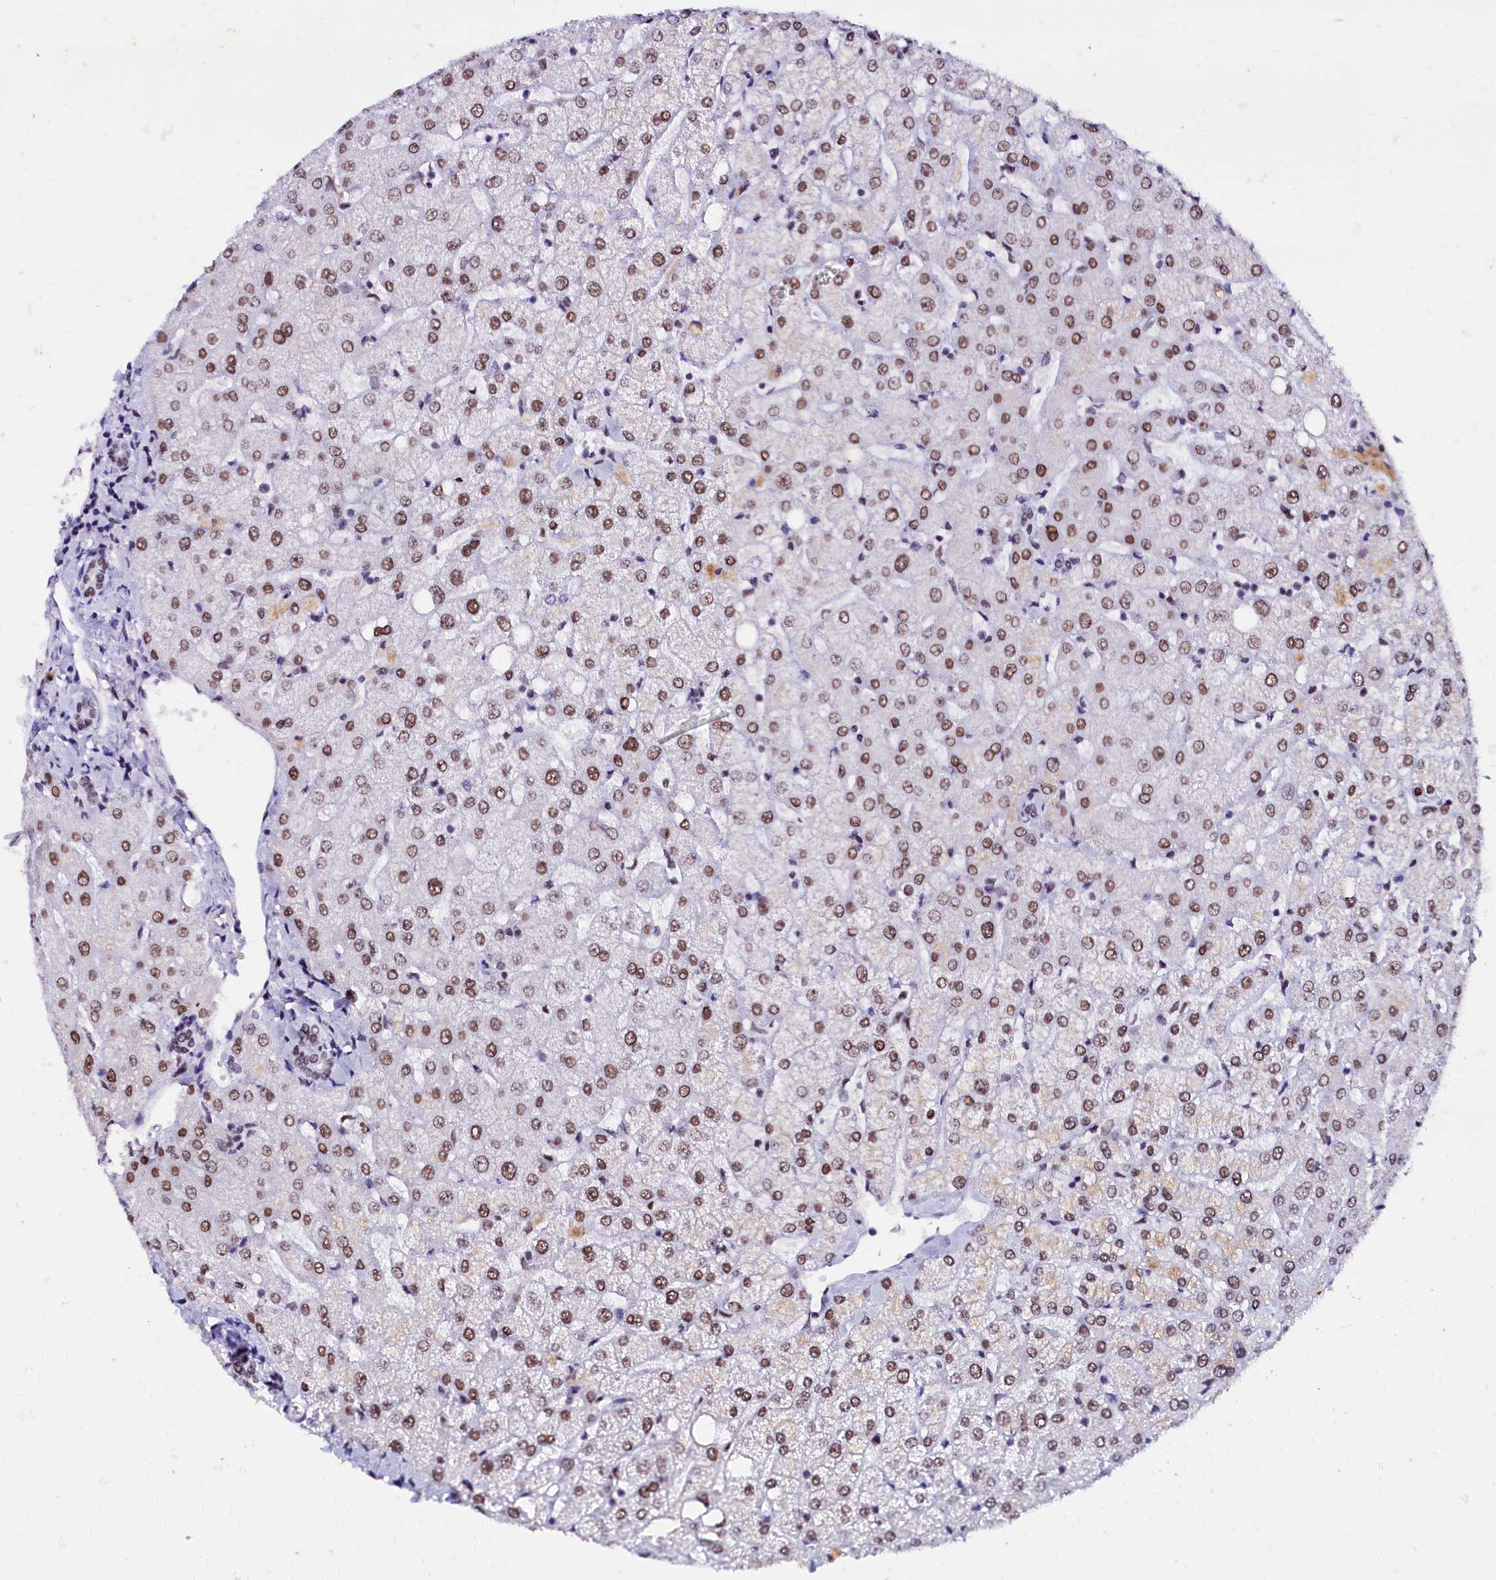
{"staining": {"intensity": "moderate", "quantity": "25%-75%", "location": "nuclear"}, "tissue": "liver", "cell_type": "Cholangiocytes", "image_type": "normal", "snomed": [{"axis": "morphology", "description": "Normal tissue, NOS"}, {"axis": "topography", "description": "Liver"}], "caption": "About 25%-75% of cholangiocytes in unremarkable liver reveal moderate nuclear protein positivity as visualized by brown immunohistochemical staining.", "gene": "CPSF7", "patient": {"sex": "female", "age": 54}}